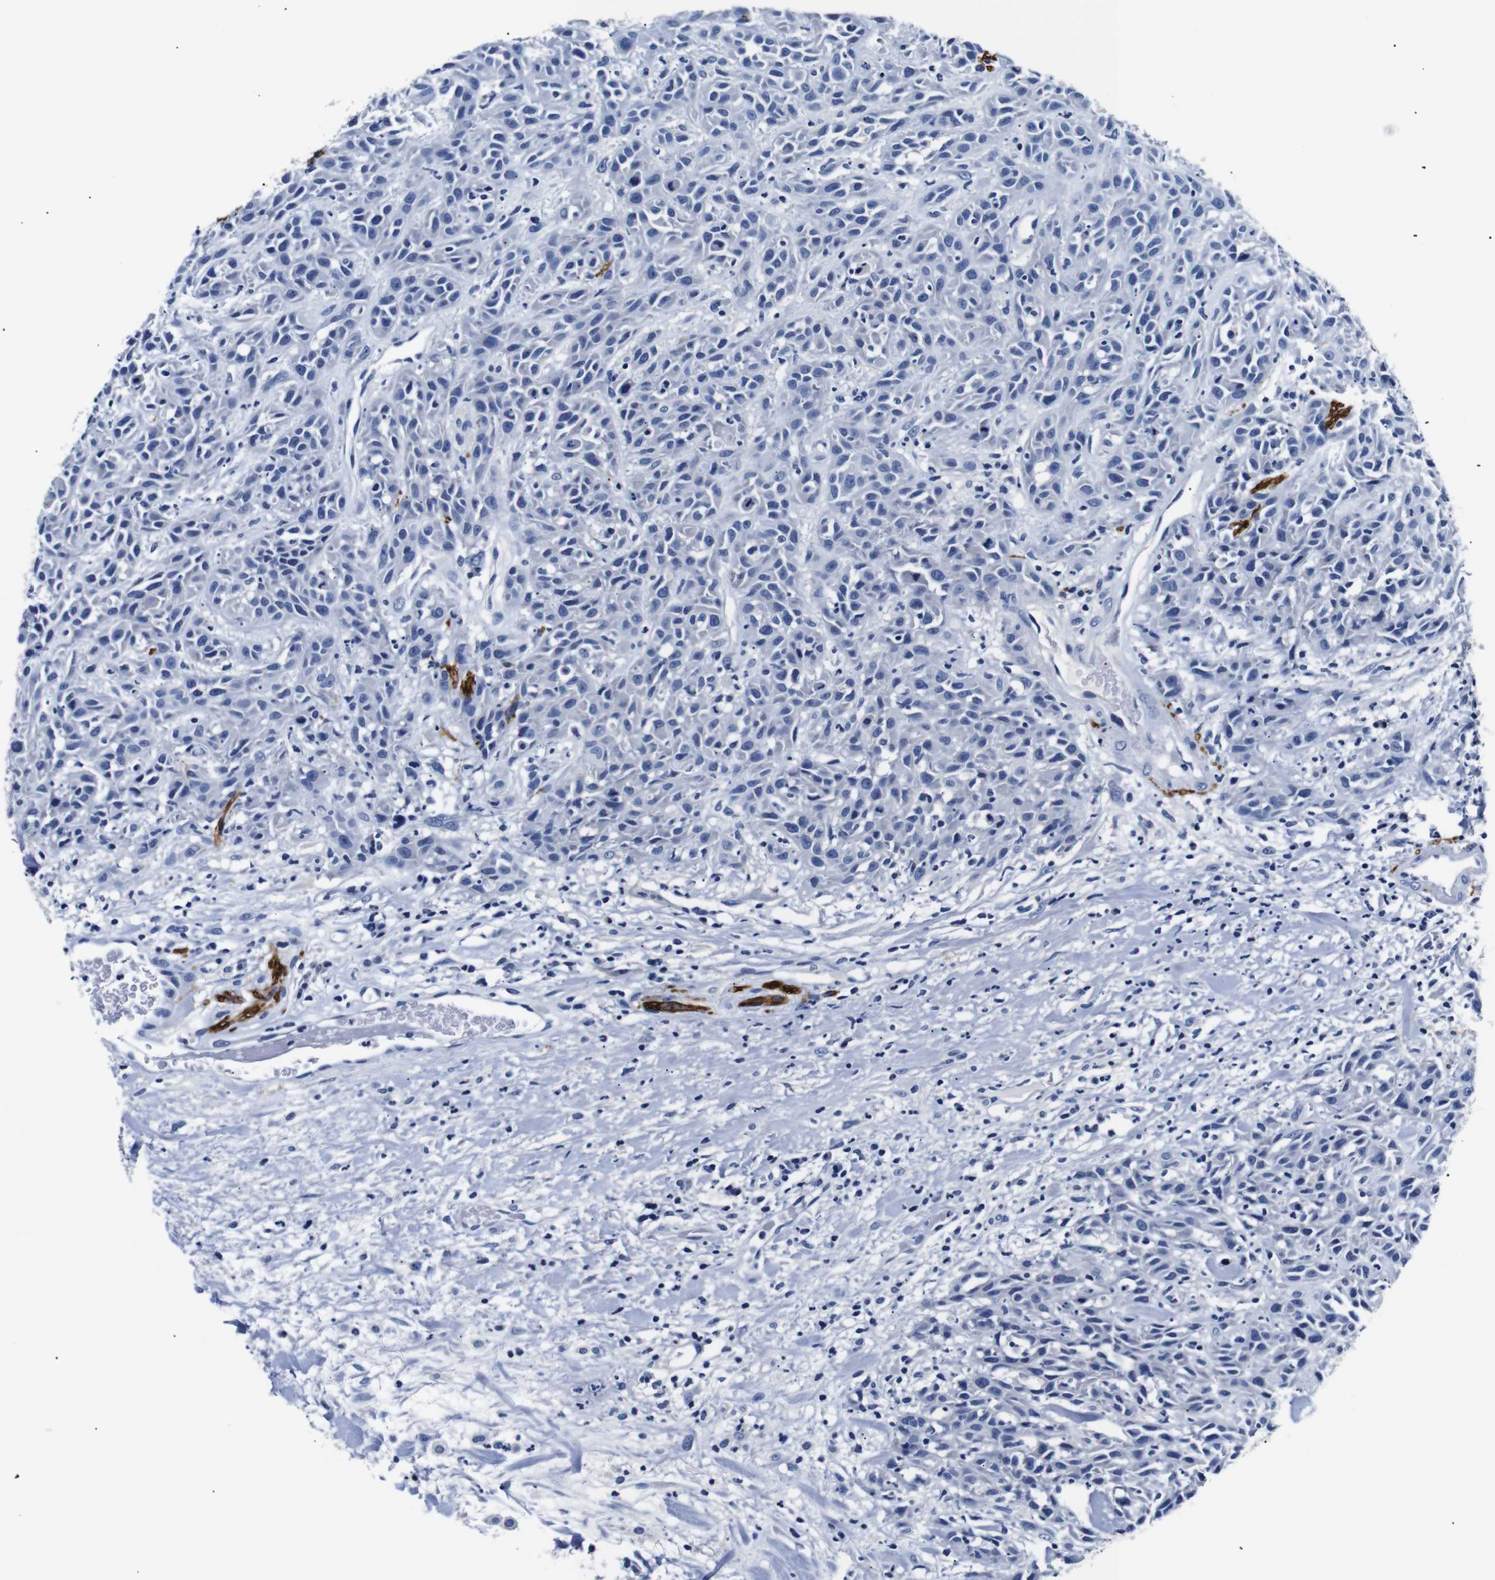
{"staining": {"intensity": "negative", "quantity": "none", "location": "none"}, "tissue": "head and neck cancer", "cell_type": "Tumor cells", "image_type": "cancer", "snomed": [{"axis": "morphology", "description": "Normal tissue, NOS"}, {"axis": "morphology", "description": "Squamous cell carcinoma, NOS"}, {"axis": "topography", "description": "Cartilage tissue"}, {"axis": "topography", "description": "Head-Neck"}], "caption": "The immunohistochemistry histopathology image has no significant staining in tumor cells of squamous cell carcinoma (head and neck) tissue.", "gene": "GAP43", "patient": {"sex": "male", "age": 62}}